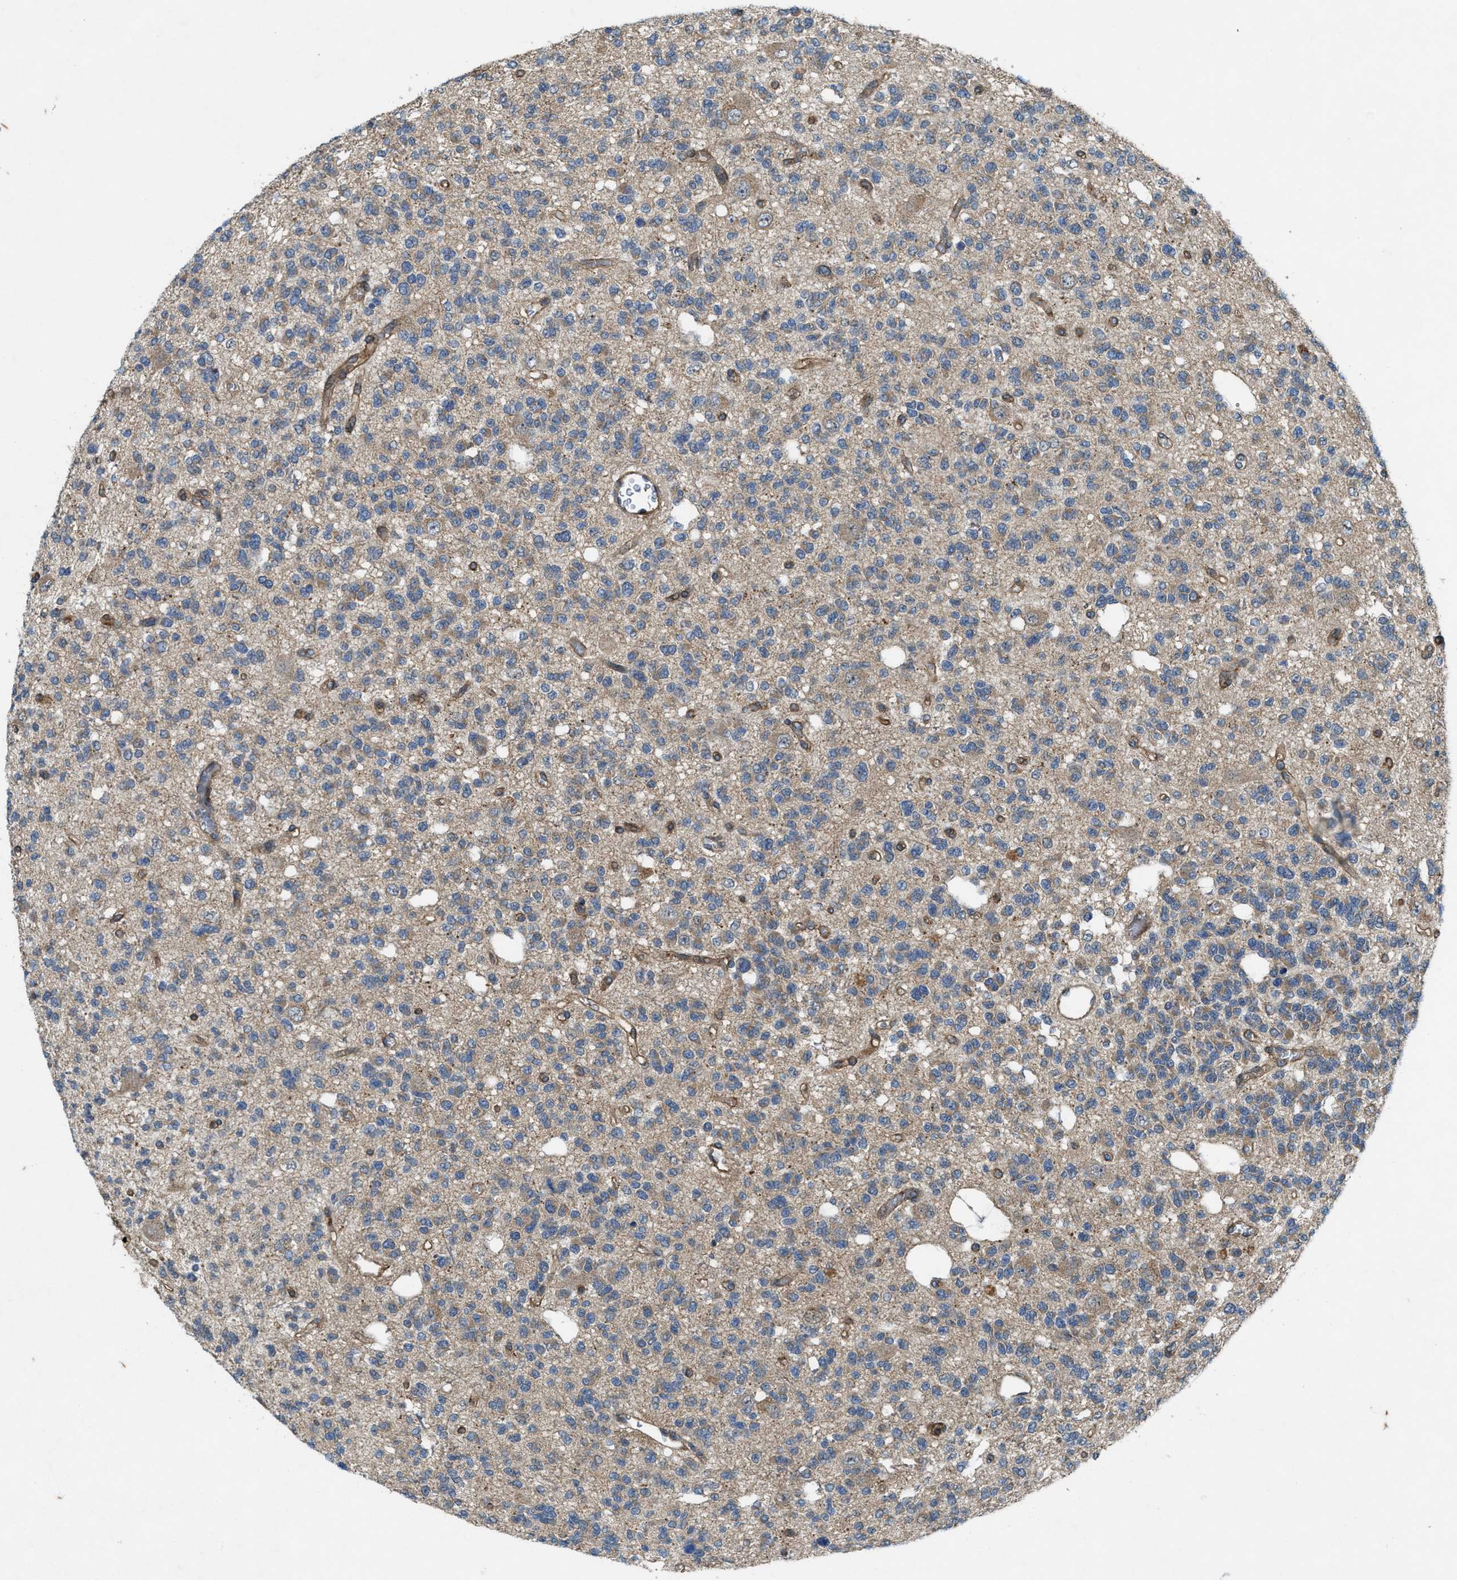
{"staining": {"intensity": "weak", "quantity": "<25%", "location": "cytoplasmic/membranous"}, "tissue": "glioma", "cell_type": "Tumor cells", "image_type": "cancer", "snomed": [{"axis": "morphology", "description": "Glioma, malignant, Low grade"}, {"axis": "topography", "description": "Brain"}], "caption": "The IHC photomicrograph has no significant staining in tumor cells of glioma tissue. (Stains: DAB (3,3'-diaminobenzidine) immunohistochemistry with hematoxylin counter stain, Microscopy: brightfield microscopy at high magnification).", "gene": "LRRC72", "patient": {"sex": "male", "age": 38}}